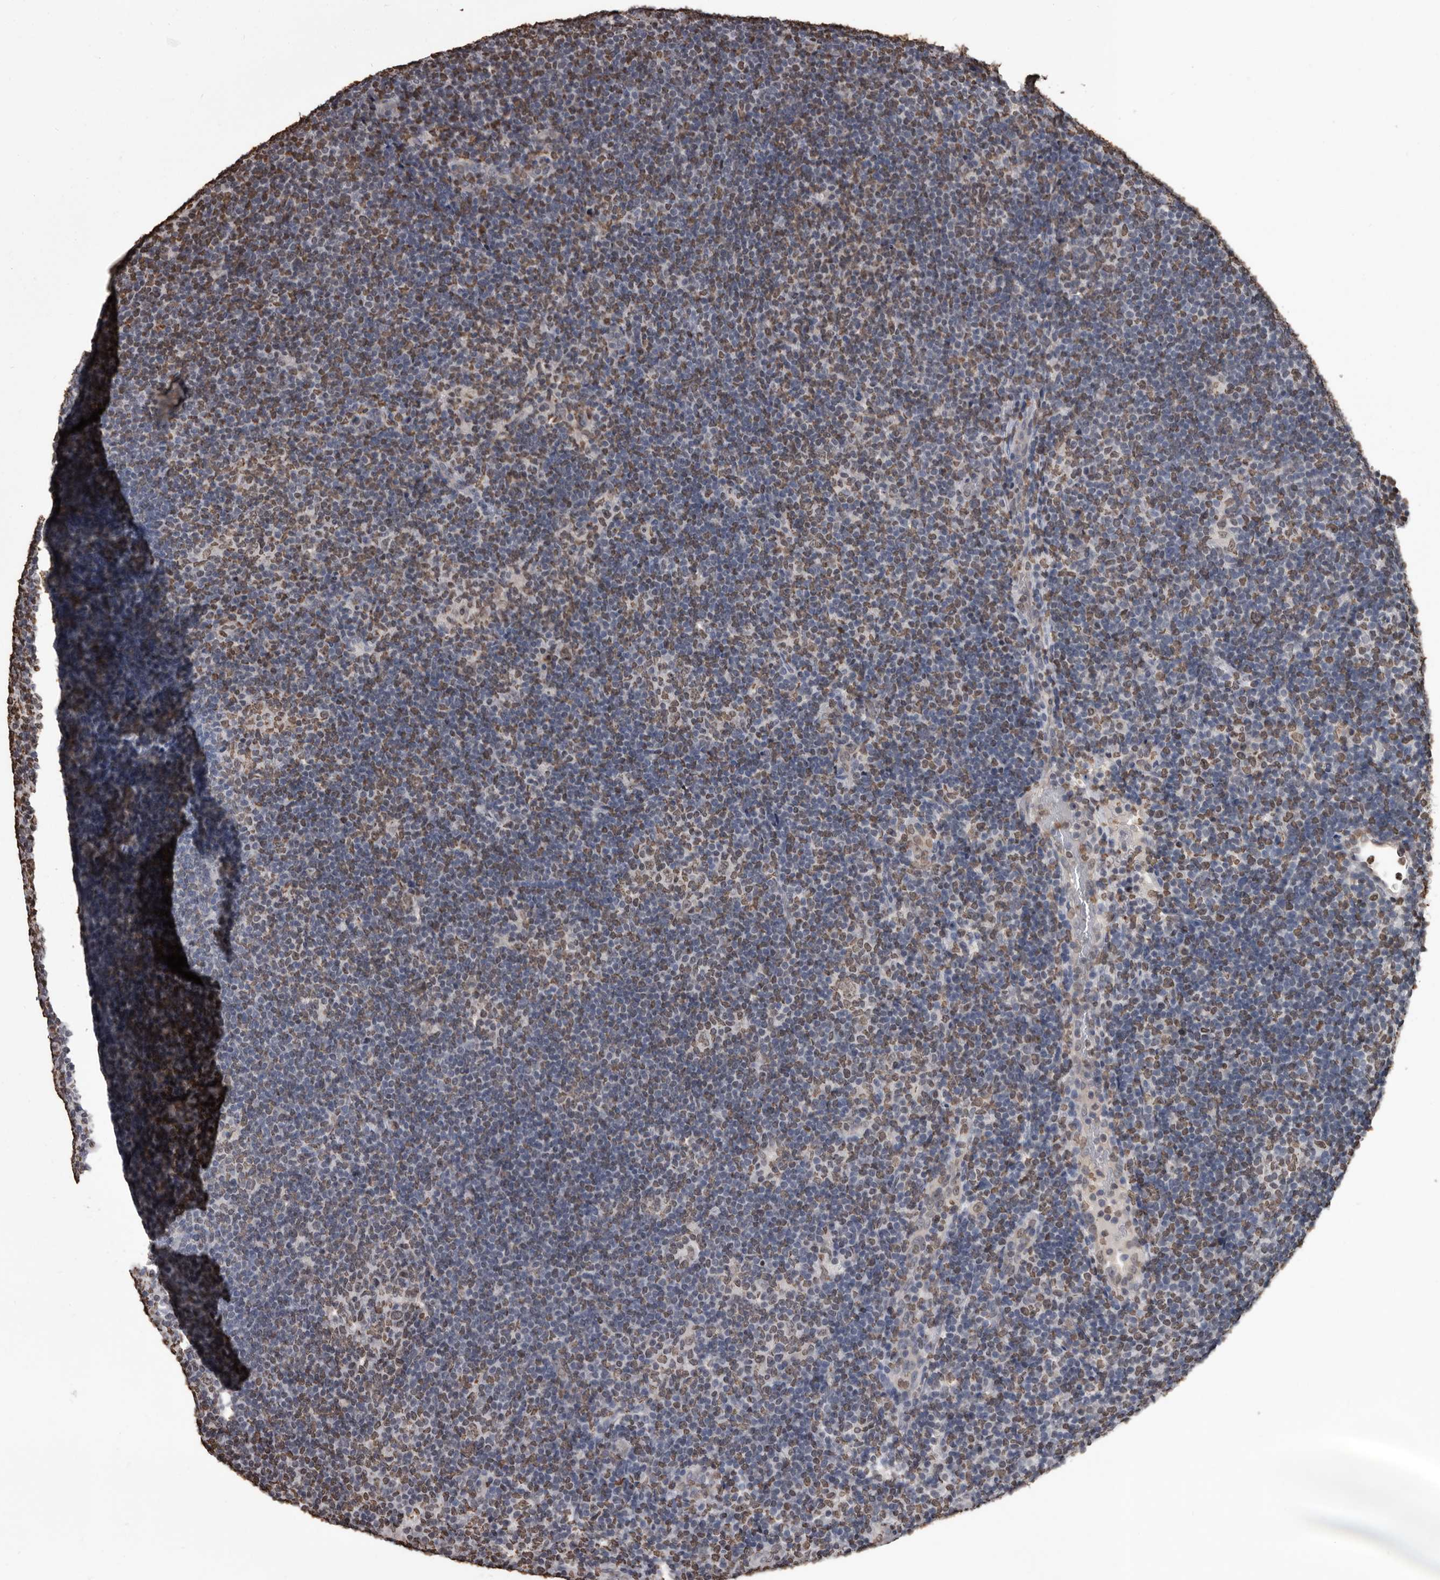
{"staining": {"intensity": "moderate", "quantity": ">75%", "location": "nuclear"}, "tissue": "lymphoma", "cell_type": "Tumor cells", "image_type": "cancer", "snomed": [{"axis": "morphology", "description": "Hodgkin's disease, NOS"}, {"axis": "topography", "description": "Lymph node"}], "caption": "Human Hodgkin's disease stained with a brown dye shows moderate nuclear positive expression in about >75% of tumor cells.", "gene": "AHR", "patient": {"sex": "female", "age": 57}}